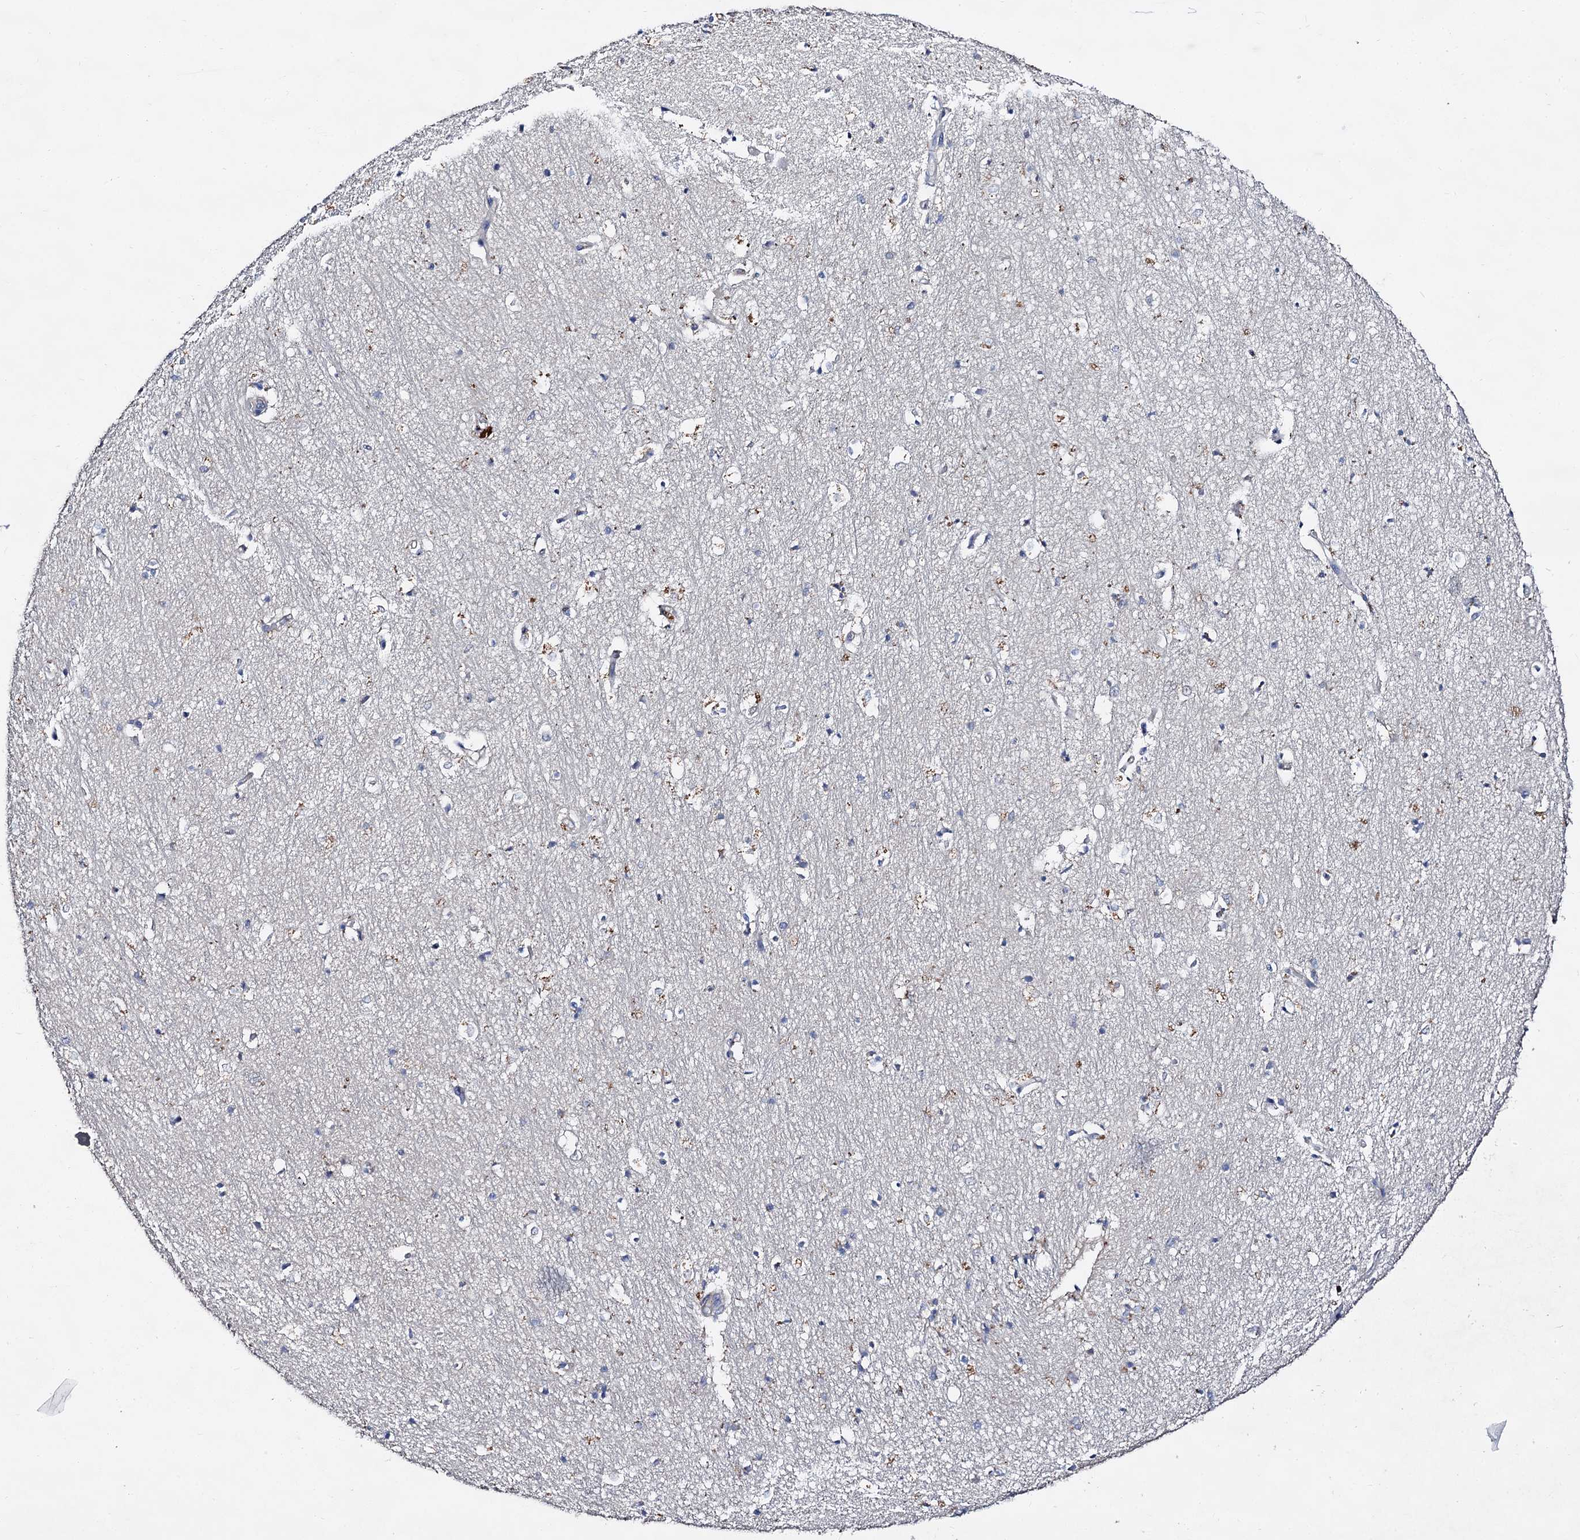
{"staining": {"intensity": "negative", "quantity": "none", "location": "none"}, "tissue": "hippocampus", "cell_type": "Glial cells", "image_type": "normal", "snomed": [{"axis": "morphology", "description": "Normal tissue, NOS"}, {"axis": "topography", "description": "Hippocampus"}], "caption": "Image shows no protein staining in glial cells of benign hippocampus. (Immunohistochemistry, brightfield microscopy, high magnification).", "gene": "HVCN1", "patient": {"sex": "female", "age": 64}}